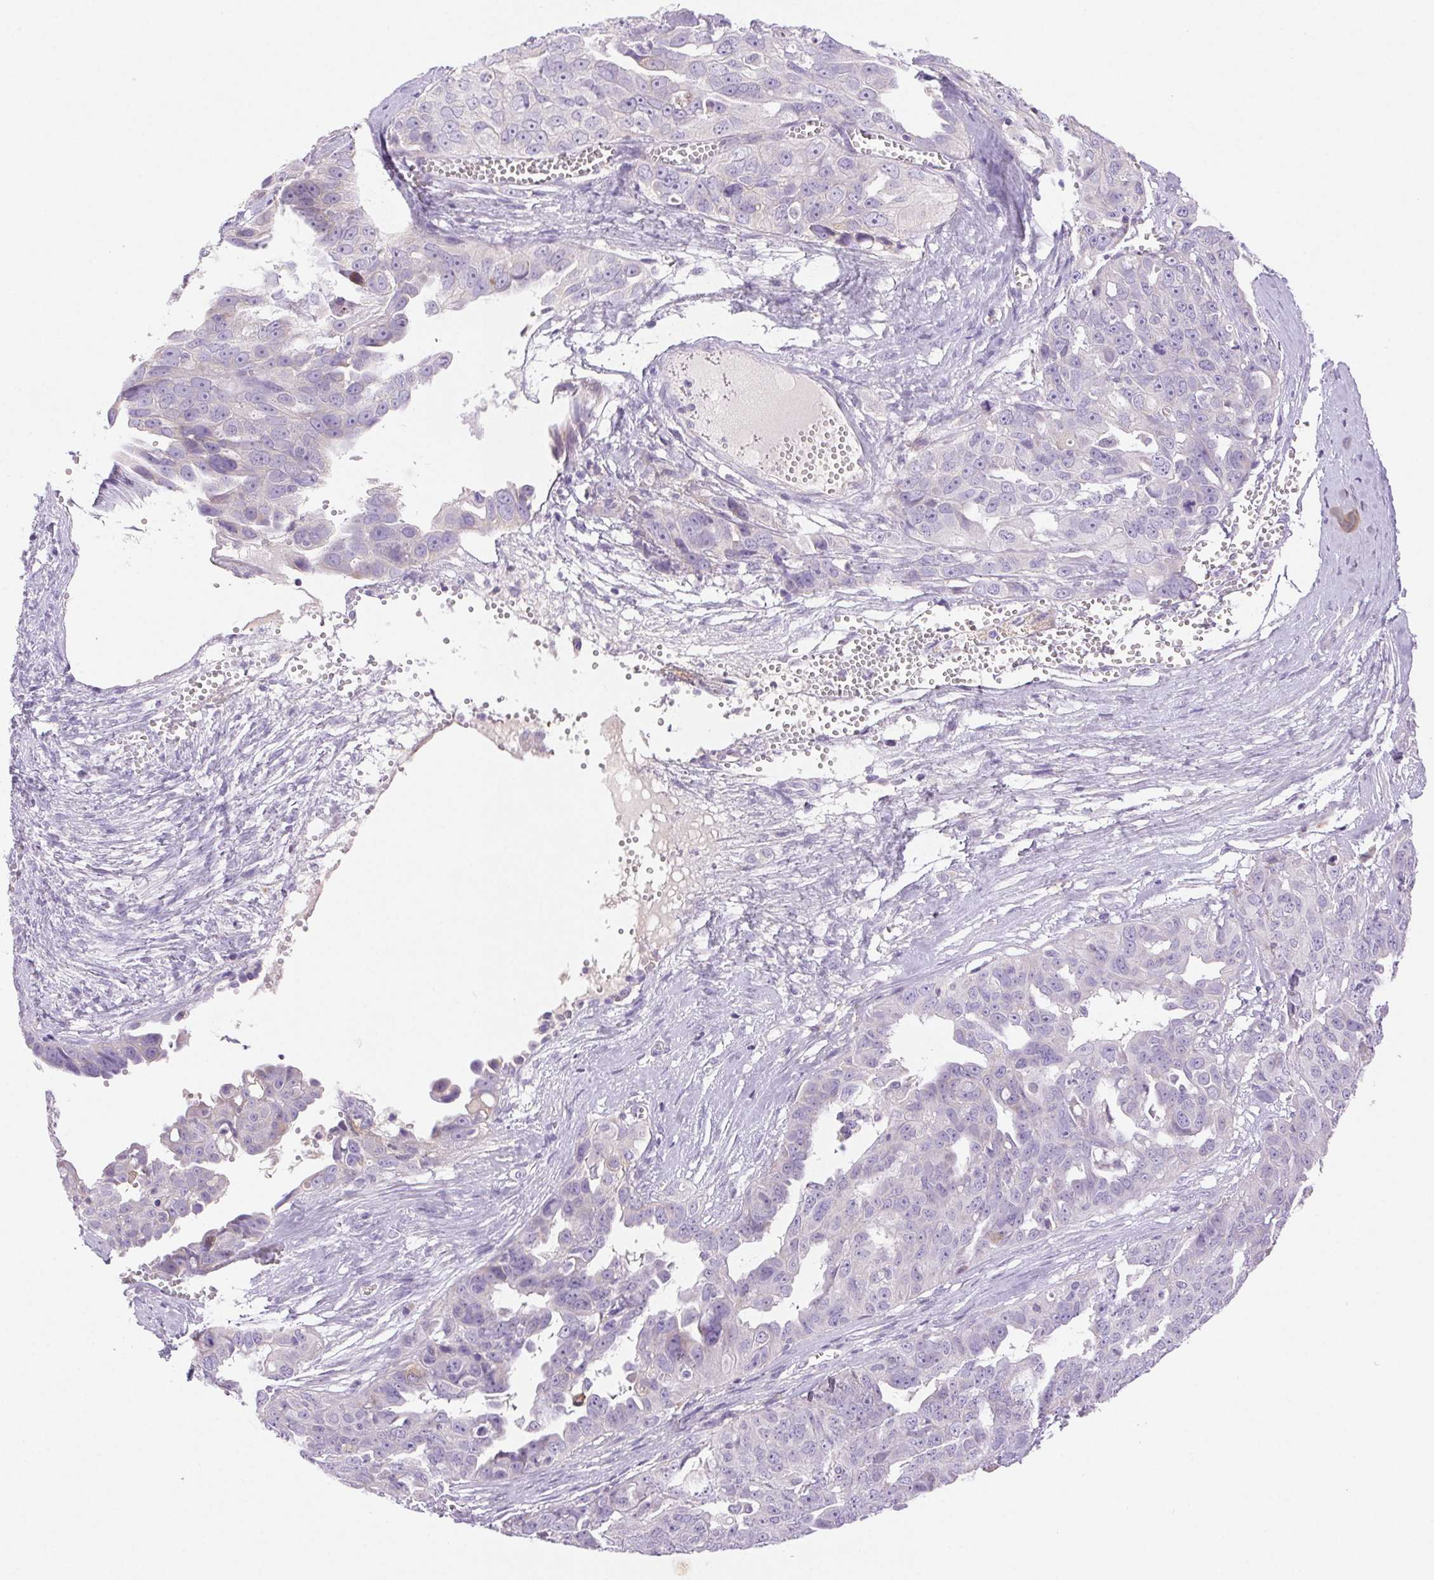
{"staining": {"intensity": "negative", "quantity": "none", "location": "none"}, "tissue": "ovarian cancer", "cell_type": "Tumor cells", "image_type": "cancer", "snomed": [{"axis": "morphology", "description": "Carcinoma, endometroid"}, {"axis": "topography", "description": "Ovary"}], "caption": "Endometroid carcinoma (ovarian) was stained to show a protein in brown. There is no significant positivity in tumor cells.", "gene": "ARHGAP11B", "patient": {"sex": "female", "age": 70}}